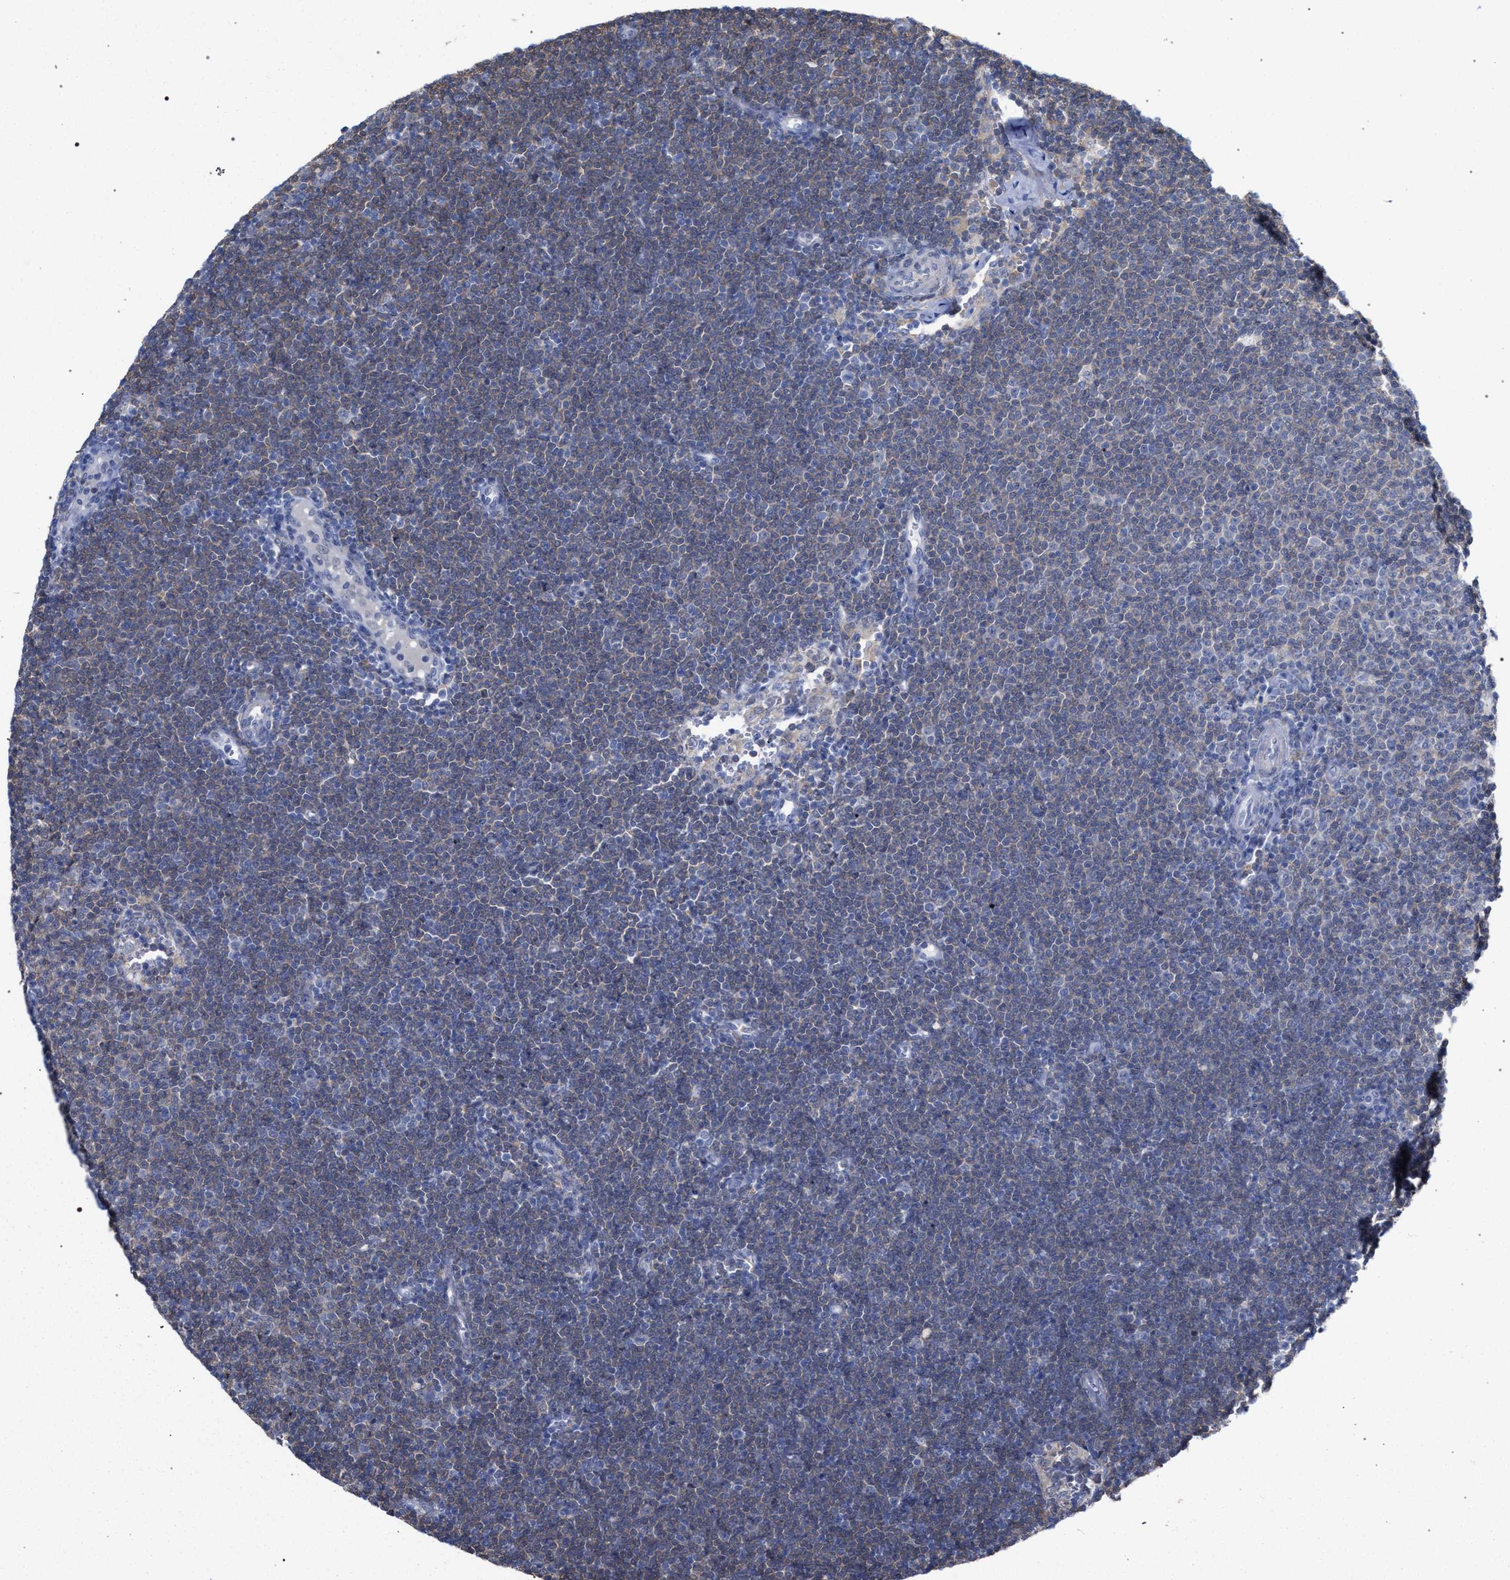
{"staining": {"intensity": "weak", "quantity": ">75%", "location": "cytoplasmic/membranous"}, "tissue": "lymphoma", "cell_type": "Tumor cells", "image_type": "cancer", "snomed": [{"axis": "morphology", "description": "Malignant lymphoma, non-Hodgkin's type, Low grade"}, {"axis": "topography", "description": "Lymph node"}], "caption": "There is low levels of weak cytoplasmic/membranous expression in tumor cells of lymphoma, as demonstrated by immunohistochemical staining (brown color).", "gene": "FHOD3", "patient": {"sex": "female", "age": 53}}